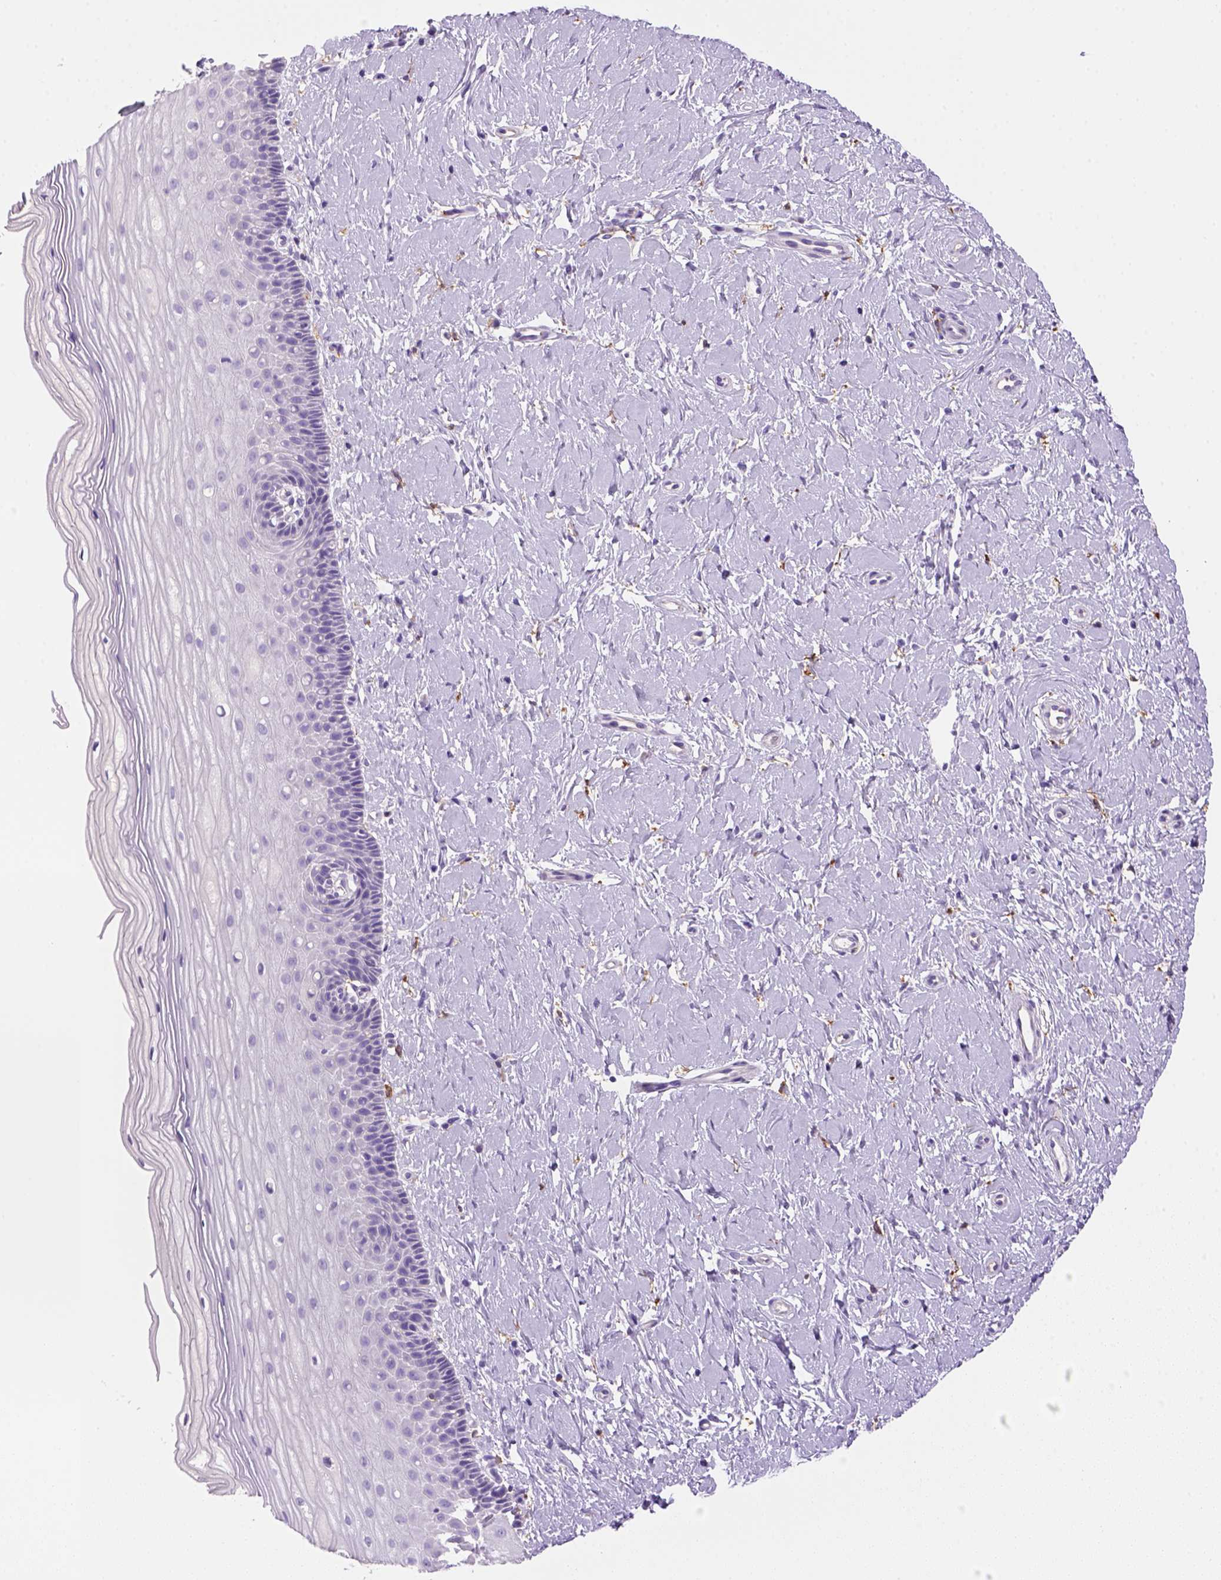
{"staining": {"intensity": "negative", "quantity": "none", "location": "none"}, "tissue": "cervix", "cell_type": "Glandular cells", "image_type": "normal", "snomed": [{"axis": "morphology", "description": "Normal tissue, NOS"}, {"axis": "topography", "description": "Cervix"}], "caption": "IHC histopathology image of unremarkable cervix stained for a protein (brown), which demonstrates no expression in glandular cells. (Brightfield microscopy of DAB immunohistochemistry (IHC) at high magnification).", "gene": "CD14", "patient": {"sex": "female", "age": 37}}